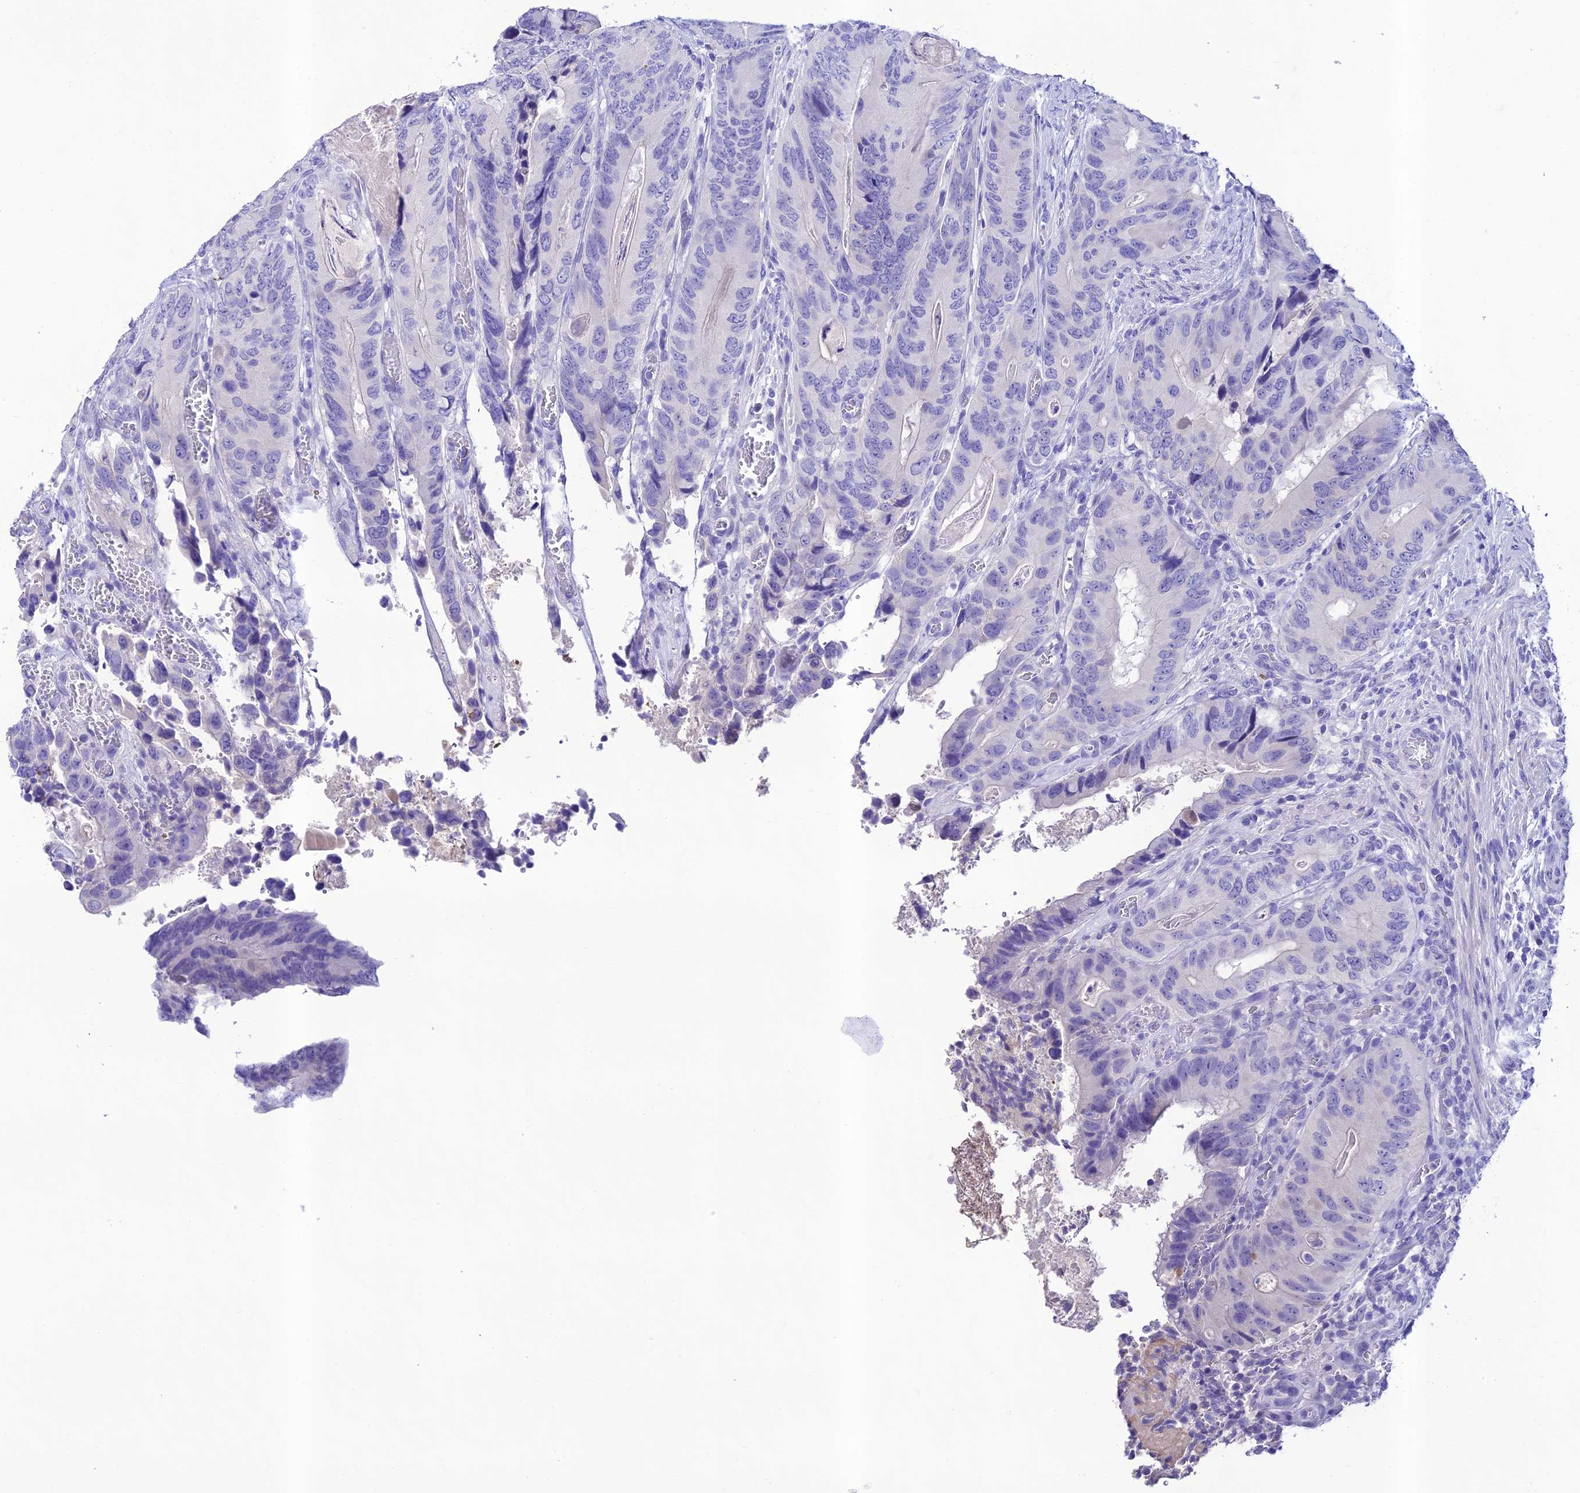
{"staining": {"intensity": "negative", "quantity": "none", "location": "none"}, "tissue": "colorectal cancer", "cell_type": "Tumor cells", "image_type": "cancer", "snomed": [{"axis": "morphology", "description": "Adenocarcinoma, NOS"}, {"axis": "topography", "description": "Colon"}], "caption": "A photomicrograph of human colorectal cancer (adenocarcinoma) is negative for staining in tumor cells. (DAB (3,3'-diaminobenzidine) IHC with hematoxylin counter stain).", "gene": "NLRP6", "patient": {"sex": "male", "age": 84}}